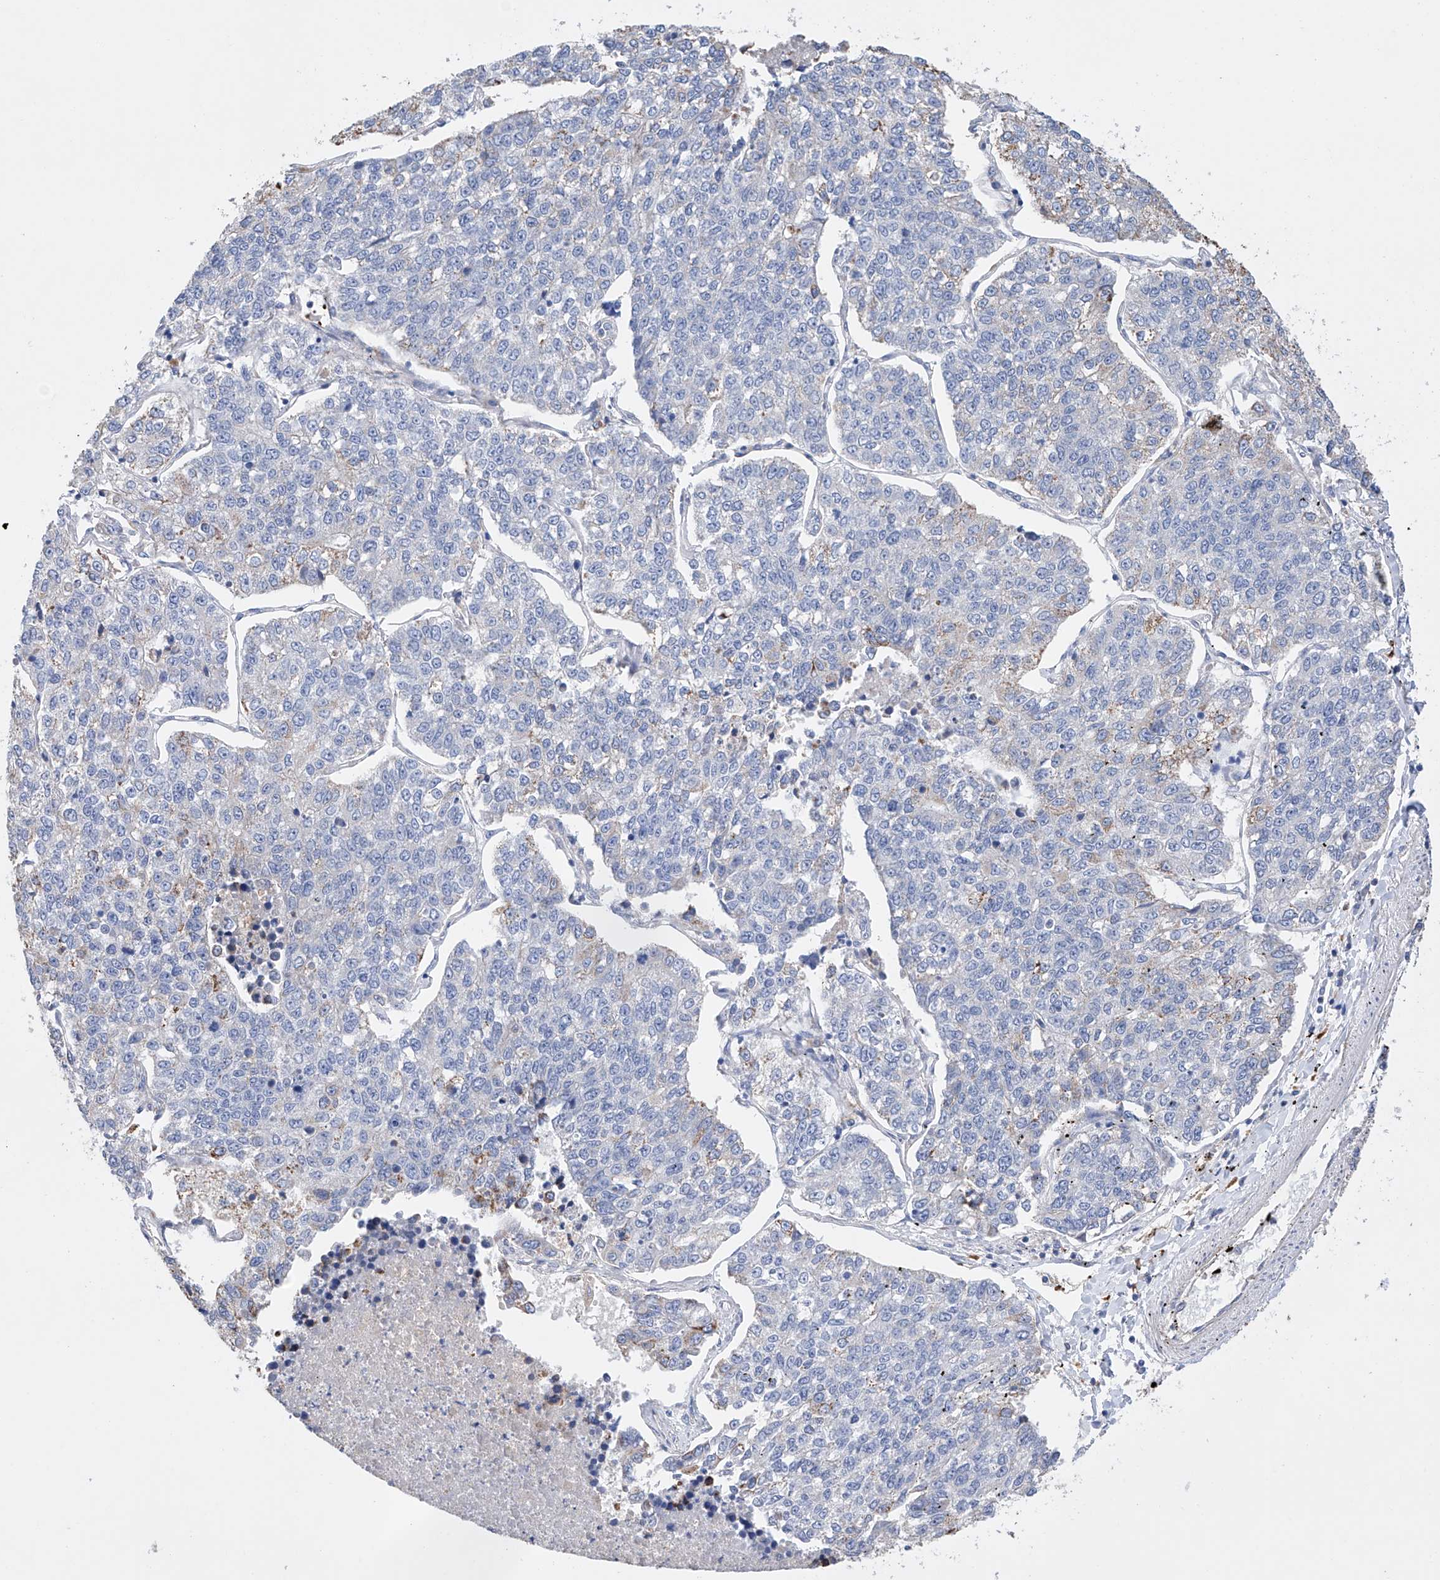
{"staining": {"intensity": "moderate", "quantity": "<25%", "location": "cytoplasmic/membranous"}, "tissue": "lung cancer", "cell_type": "Tumor cells", "image_type": "cancer", "snomed": [{"axis": "morphology", "description": "Adenocarcinoma, NOS"}, {"axis": "topography", "description": "Lung"}], "caption": "The immunohistochemical stain labels moderate cytoplasmic/membranous staining in tumor cells of adenocarcinoma (lung) tissue.", "gene": "AFG1L", "patient": {"sex": "male", "age": 49}}